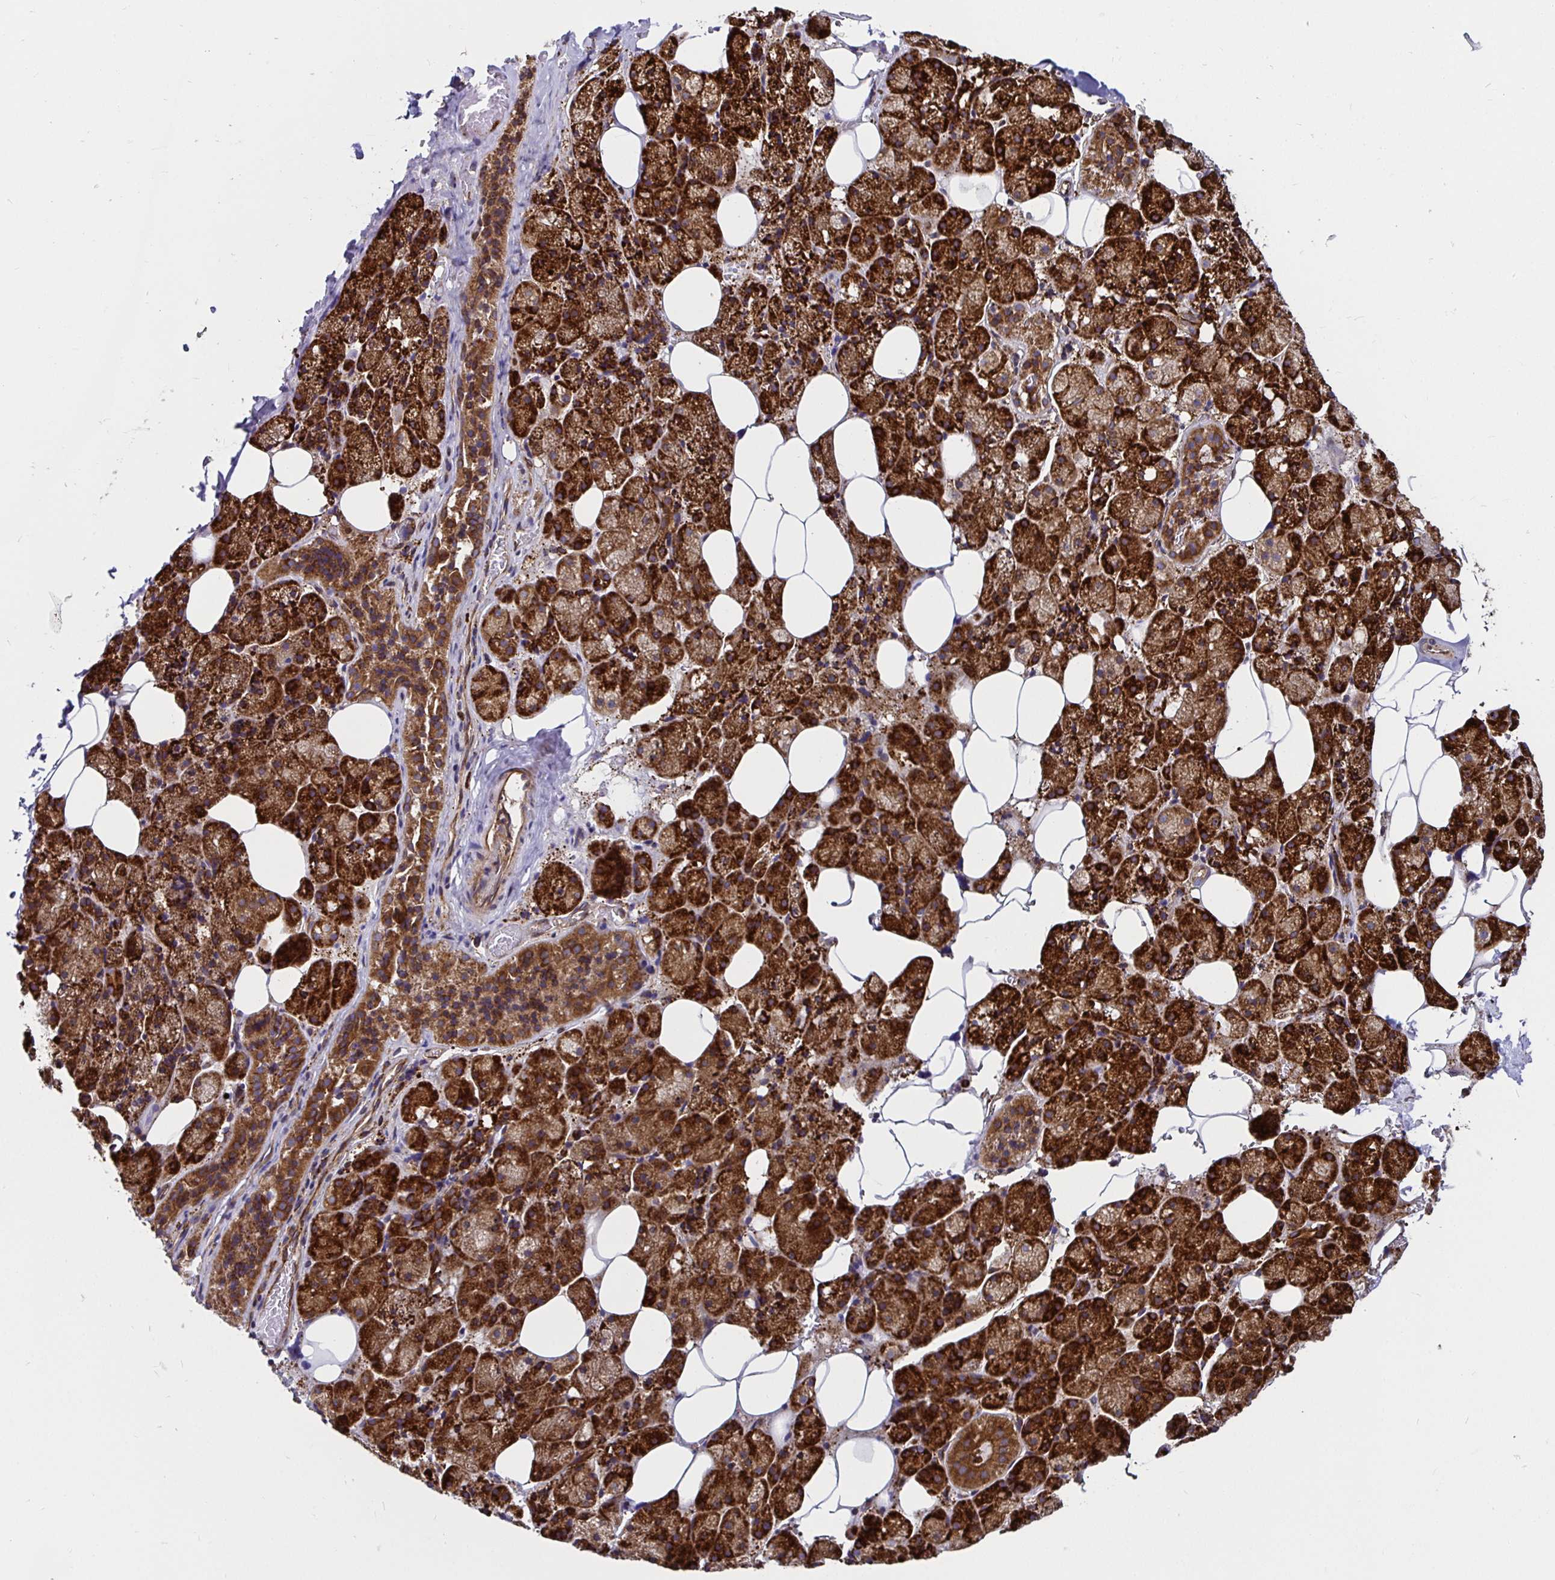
{"staining": {"intensity": "strong", "quantity": ">75%", "location": "cytoplasmic/membranous"}, "tissue": "salivary gland", "cell_type": "Glandular cells", "image_type": "normal", "snomed": [{"axis": "morphology", "description": "Normal tissue, NOS"}, {"axis": "topography", "description": "Salivary gland"}, {"axis": "topography", "description": "Peripheral nerve tissue"}], "caption": "Brown immunohistochemical staining in unremarkable salivary gland reveals strong cytoplasmic/membranous expression in about >75% of glandular cells.", "gene": "SMYD3", "patient": {"sex": "male", "age": 38}}